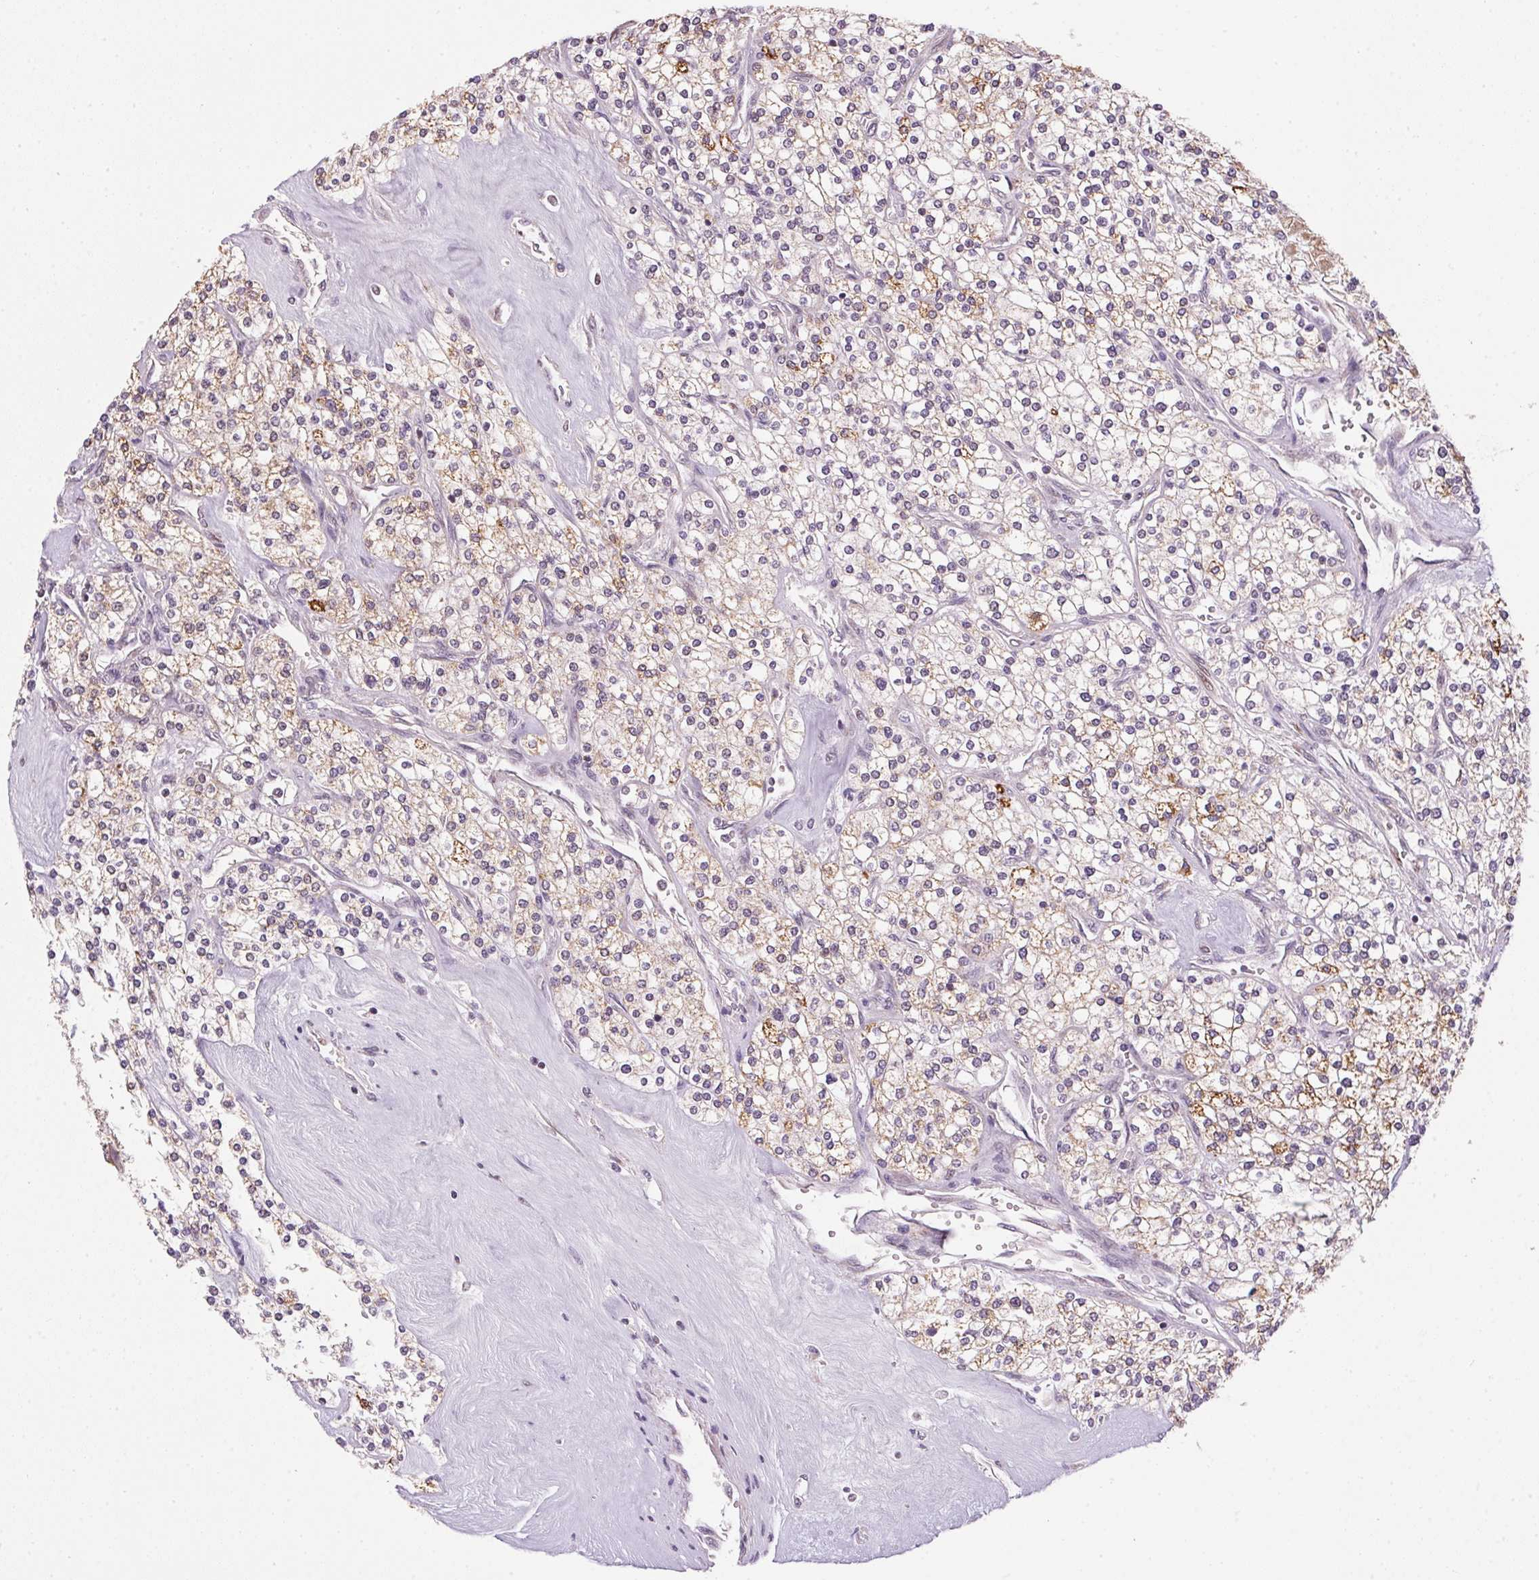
{"staining": {"intensity": "weak", "quantity": "<25%", "location": "cytoplasmic/membranous"}, "tissue": "renal cancer", "cell_type": "Tumor cells", "image_type": "cancer", "snomed": [{"axis": "morphology", "description": "Adenocarcinoma, NOS"}, {"axis": "topography", "description": "Kidney"}], "caption": "Image shows no significant protein positivity in tumor cells of renal adenocarcinoma.", "gene": "SC5D", "patient": {"sex": "male", "age": 80}}